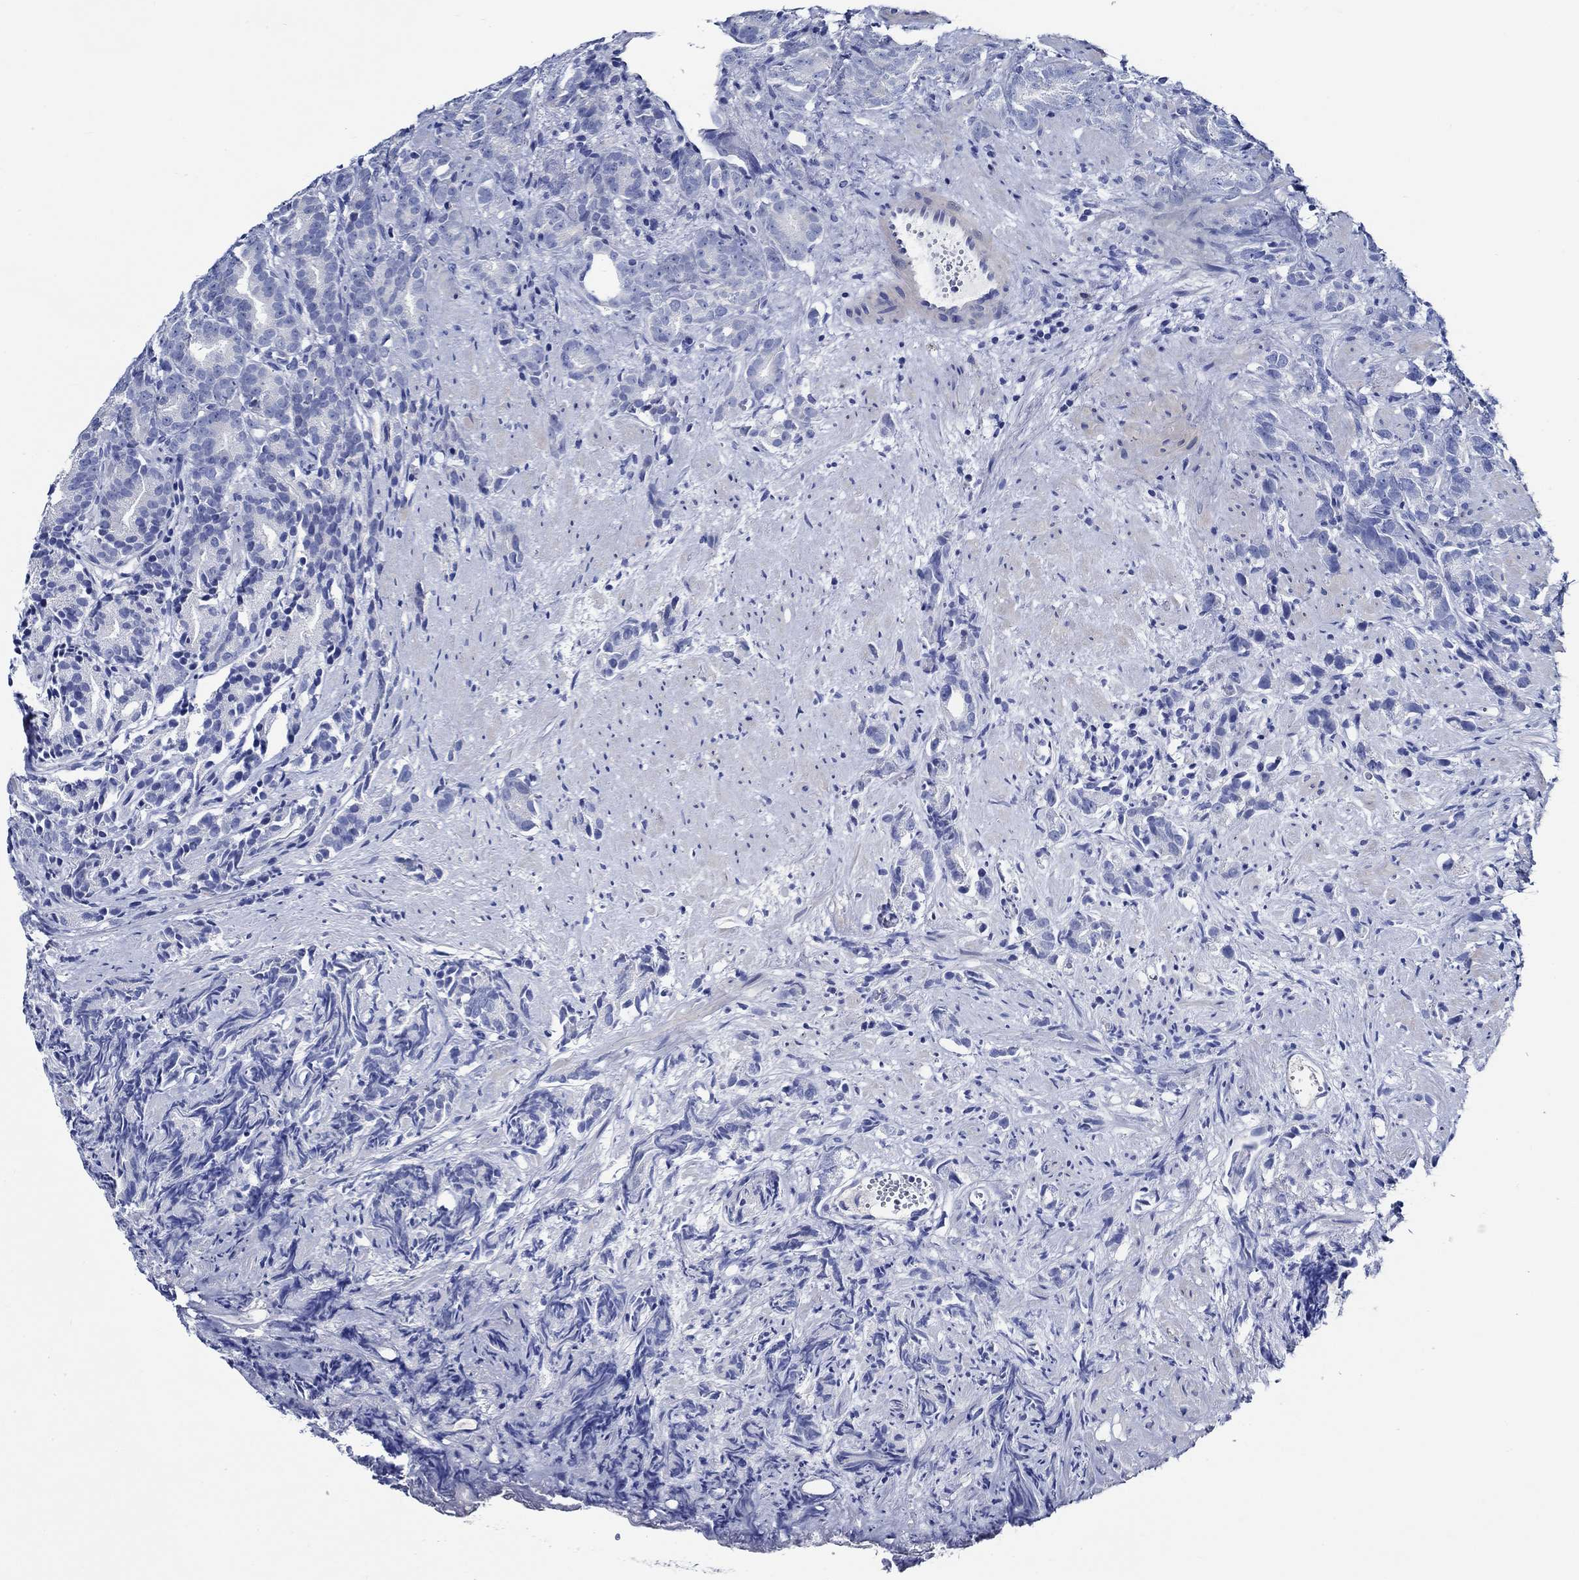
{"staining": {"intensity": "negative", "quantity": "none", "location": "none"}, "tissue": "prostate cancer", "cell_type": "Tumor cells", "image_type": "cancer", "snomed": [{"axis": "morphology", "description": "Adenocarcinoma, High grade"}, {"axis": "topography", "description": "Prostate"}], "caption": "DAB (3,3'-diaminobenzidine) immunohistochemical staining of adenocarcinoma (high-grade) (prostate) displays no significant positivity in tumor cells.", "gene": "WDR62", "patient": {"sex": "male", "age": 90}}